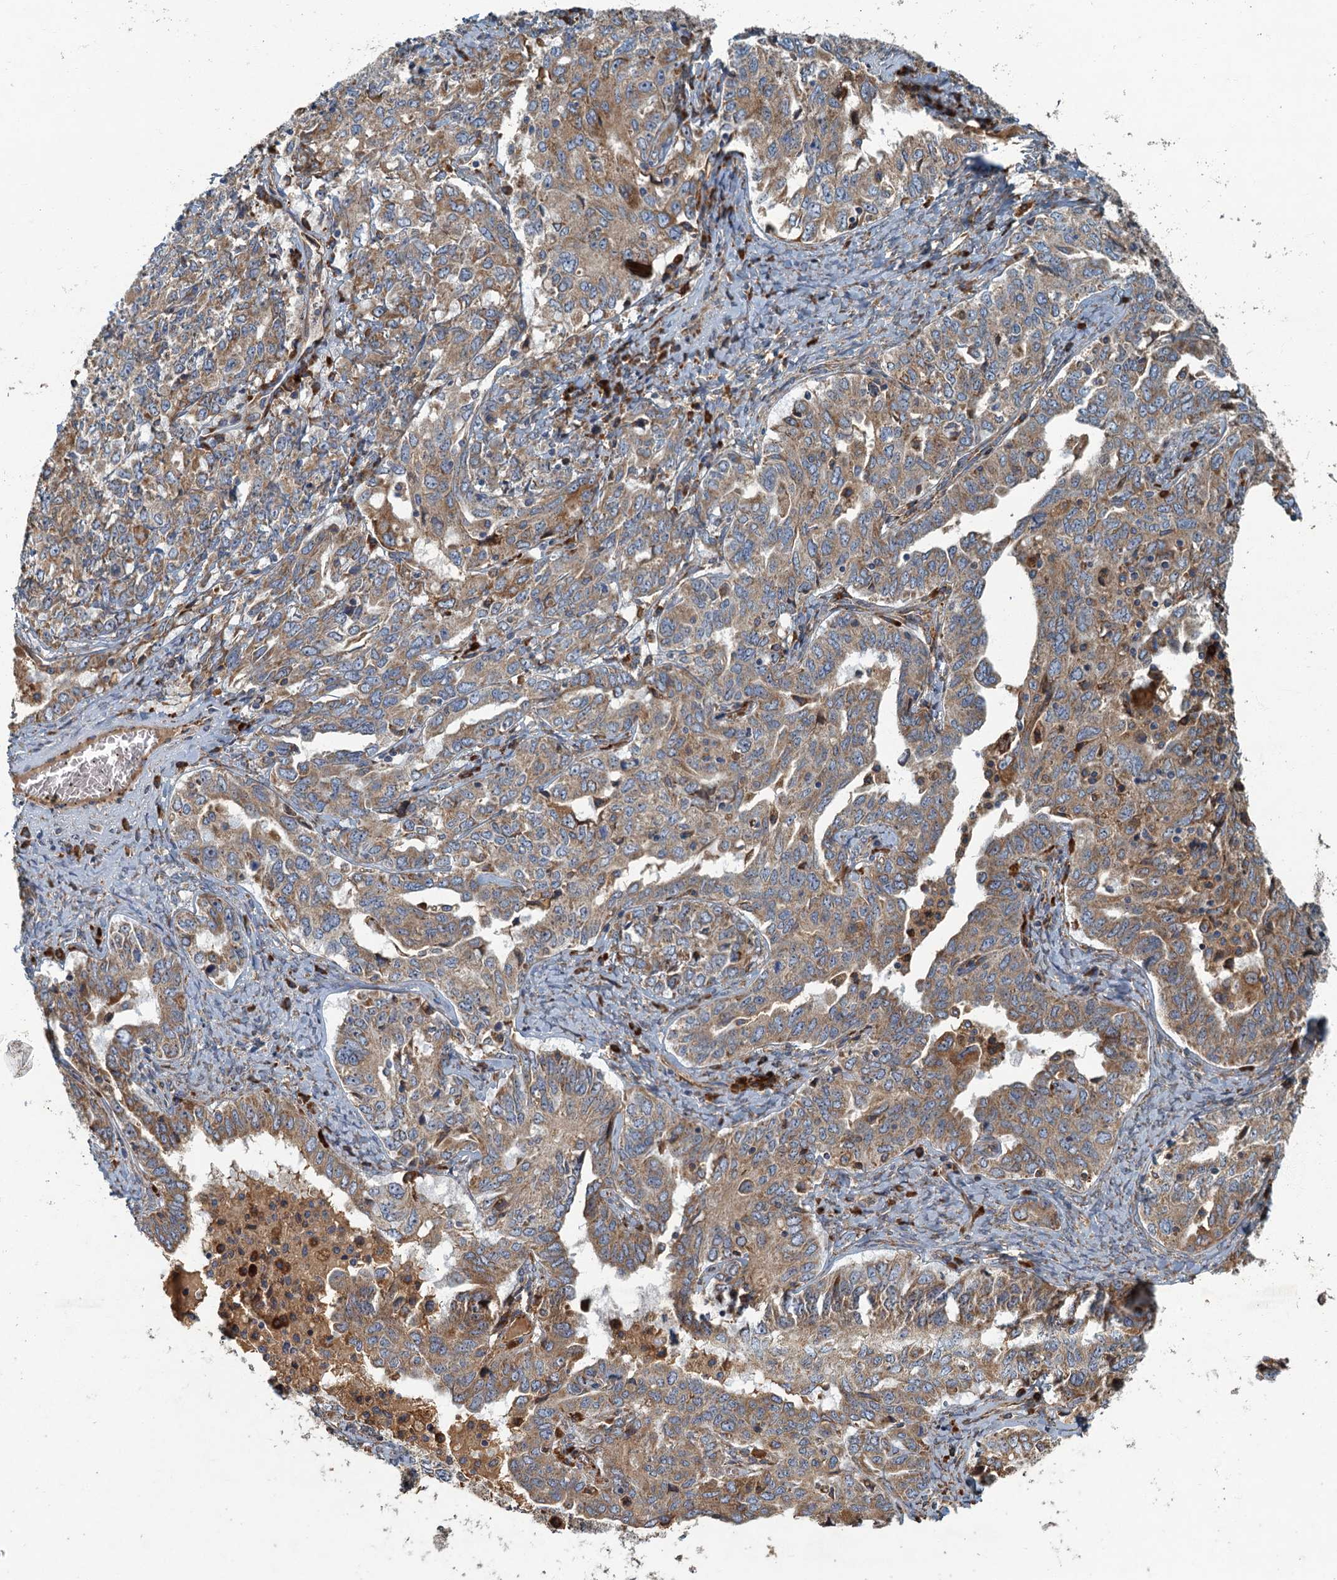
{"staining": {"intensity": "moderate", "quantity": ">75%", "location": "cytoplasmic/membranous"}, "tissue": "ovarian cancer", "cell_type": "Tumor cells", "image_type": "cancer", "snomed": [{"axis": "morphology", "description": "Carcinoma, endometroid"}, {"axis": "topography", "description": "Ovary"}], "caption": "Ovarian cancer tissue displays moderate cytoplasmic/membranous positivity in about >75% of tumor cells, visualized by immunohistochemistry. (DAB (3,3'-diaminobenzidine) IHC, brown staining for protein, blue staining for nuclei).", "gene": "SPDYC", "patient": {"sex": "female", "age": 62}}